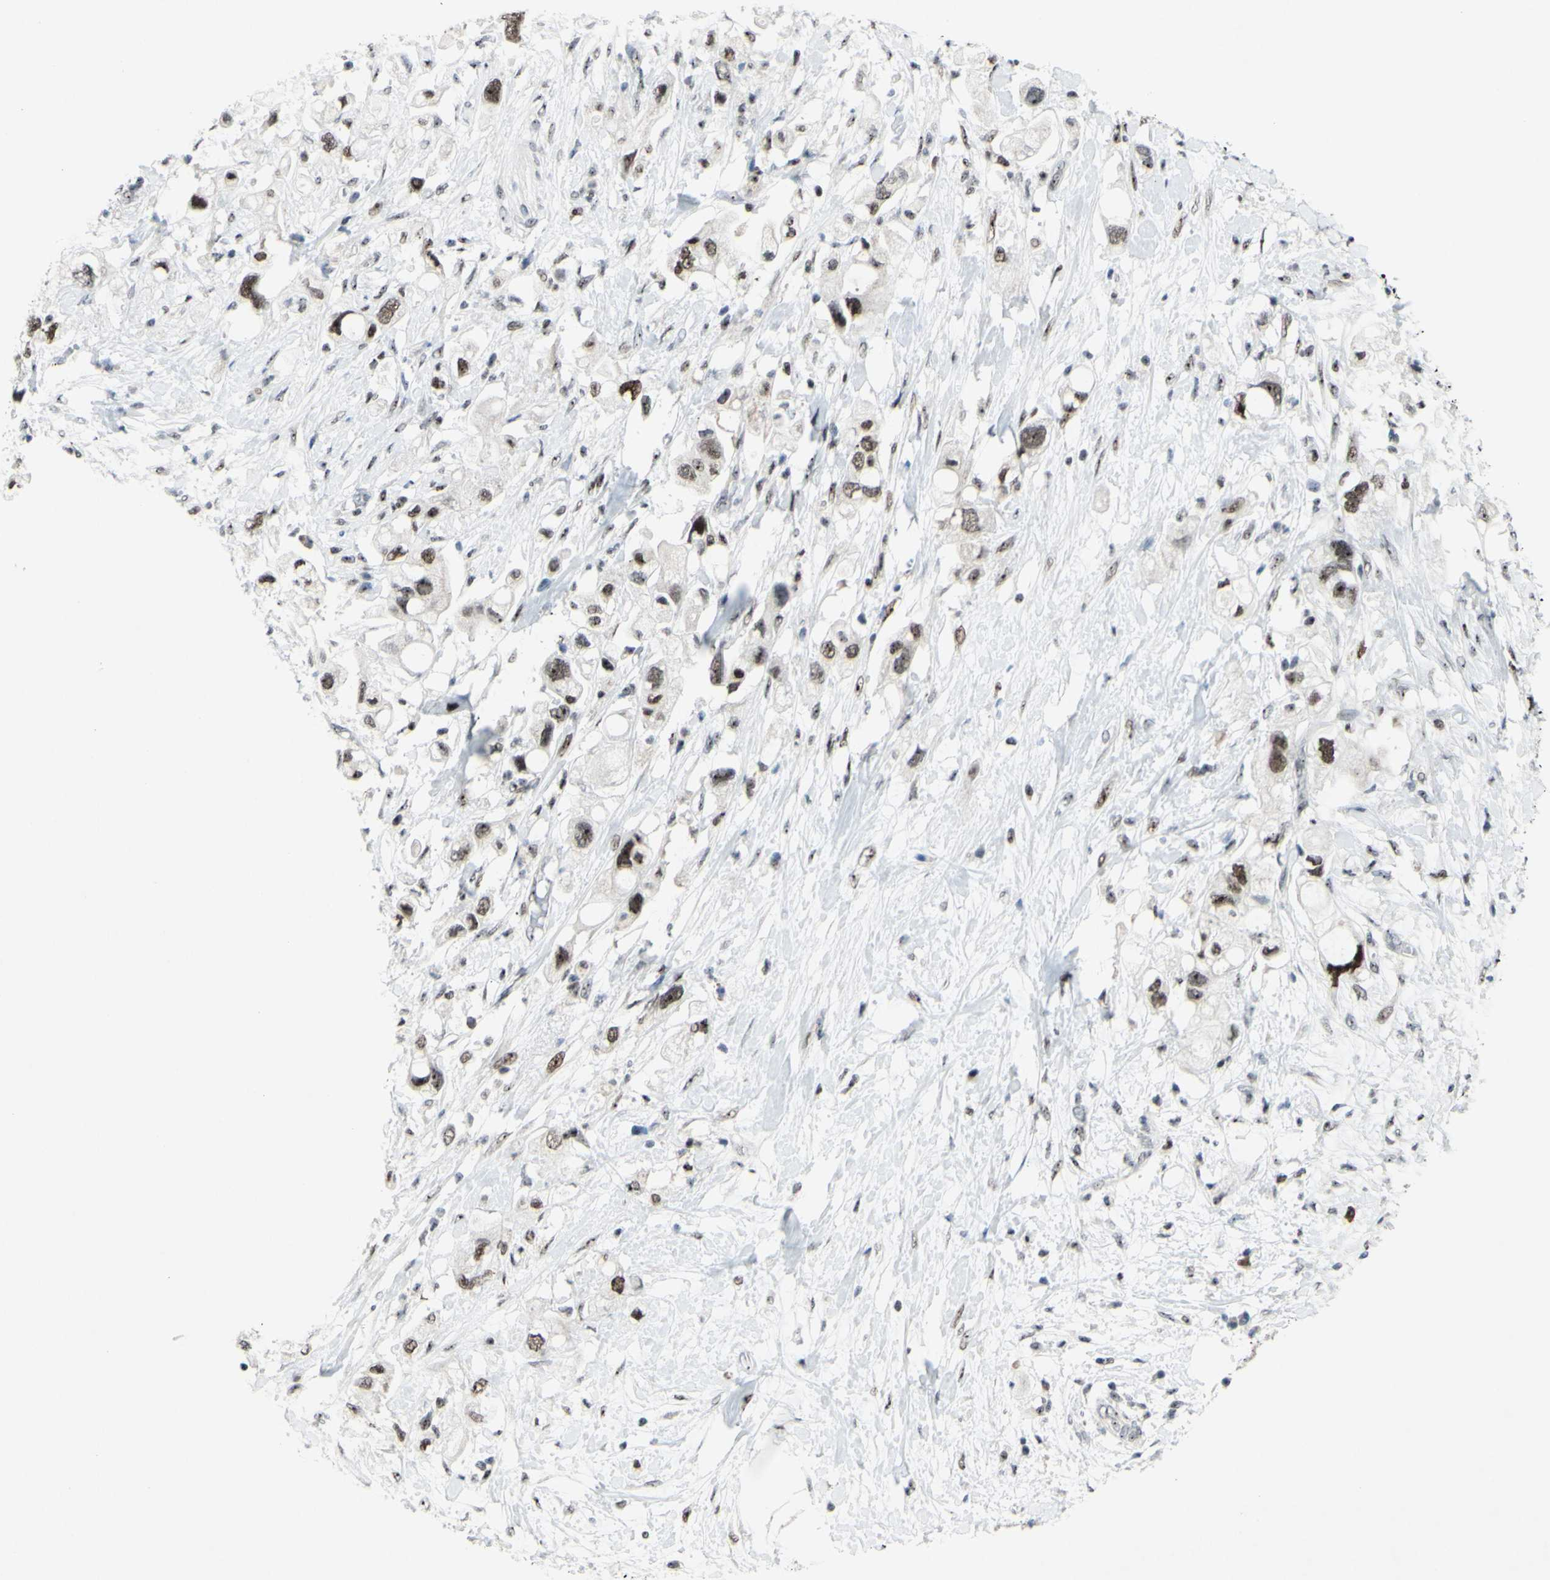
{"staining": {"intensity": "moderate", "quantity": ">75%", "location": "nuclear"}, "tissue": "pancreatic cancer", "cell_type": "Tumor cells", "image_type": "cancer", "snomed": [{"axis": "morphology", "description": "Adenocarcinoma, NOS"}, {"axis": "topography", "description": "Pancreas"}], "caption": "Human pancreatic cancer (adenocarcinoma) stained with a brown dye demonstrates moderate nuclear positive positivity in about >75% of tumor cells.", "gene": "POLR1A", "patient": {"sex": "female", "age": 56}}